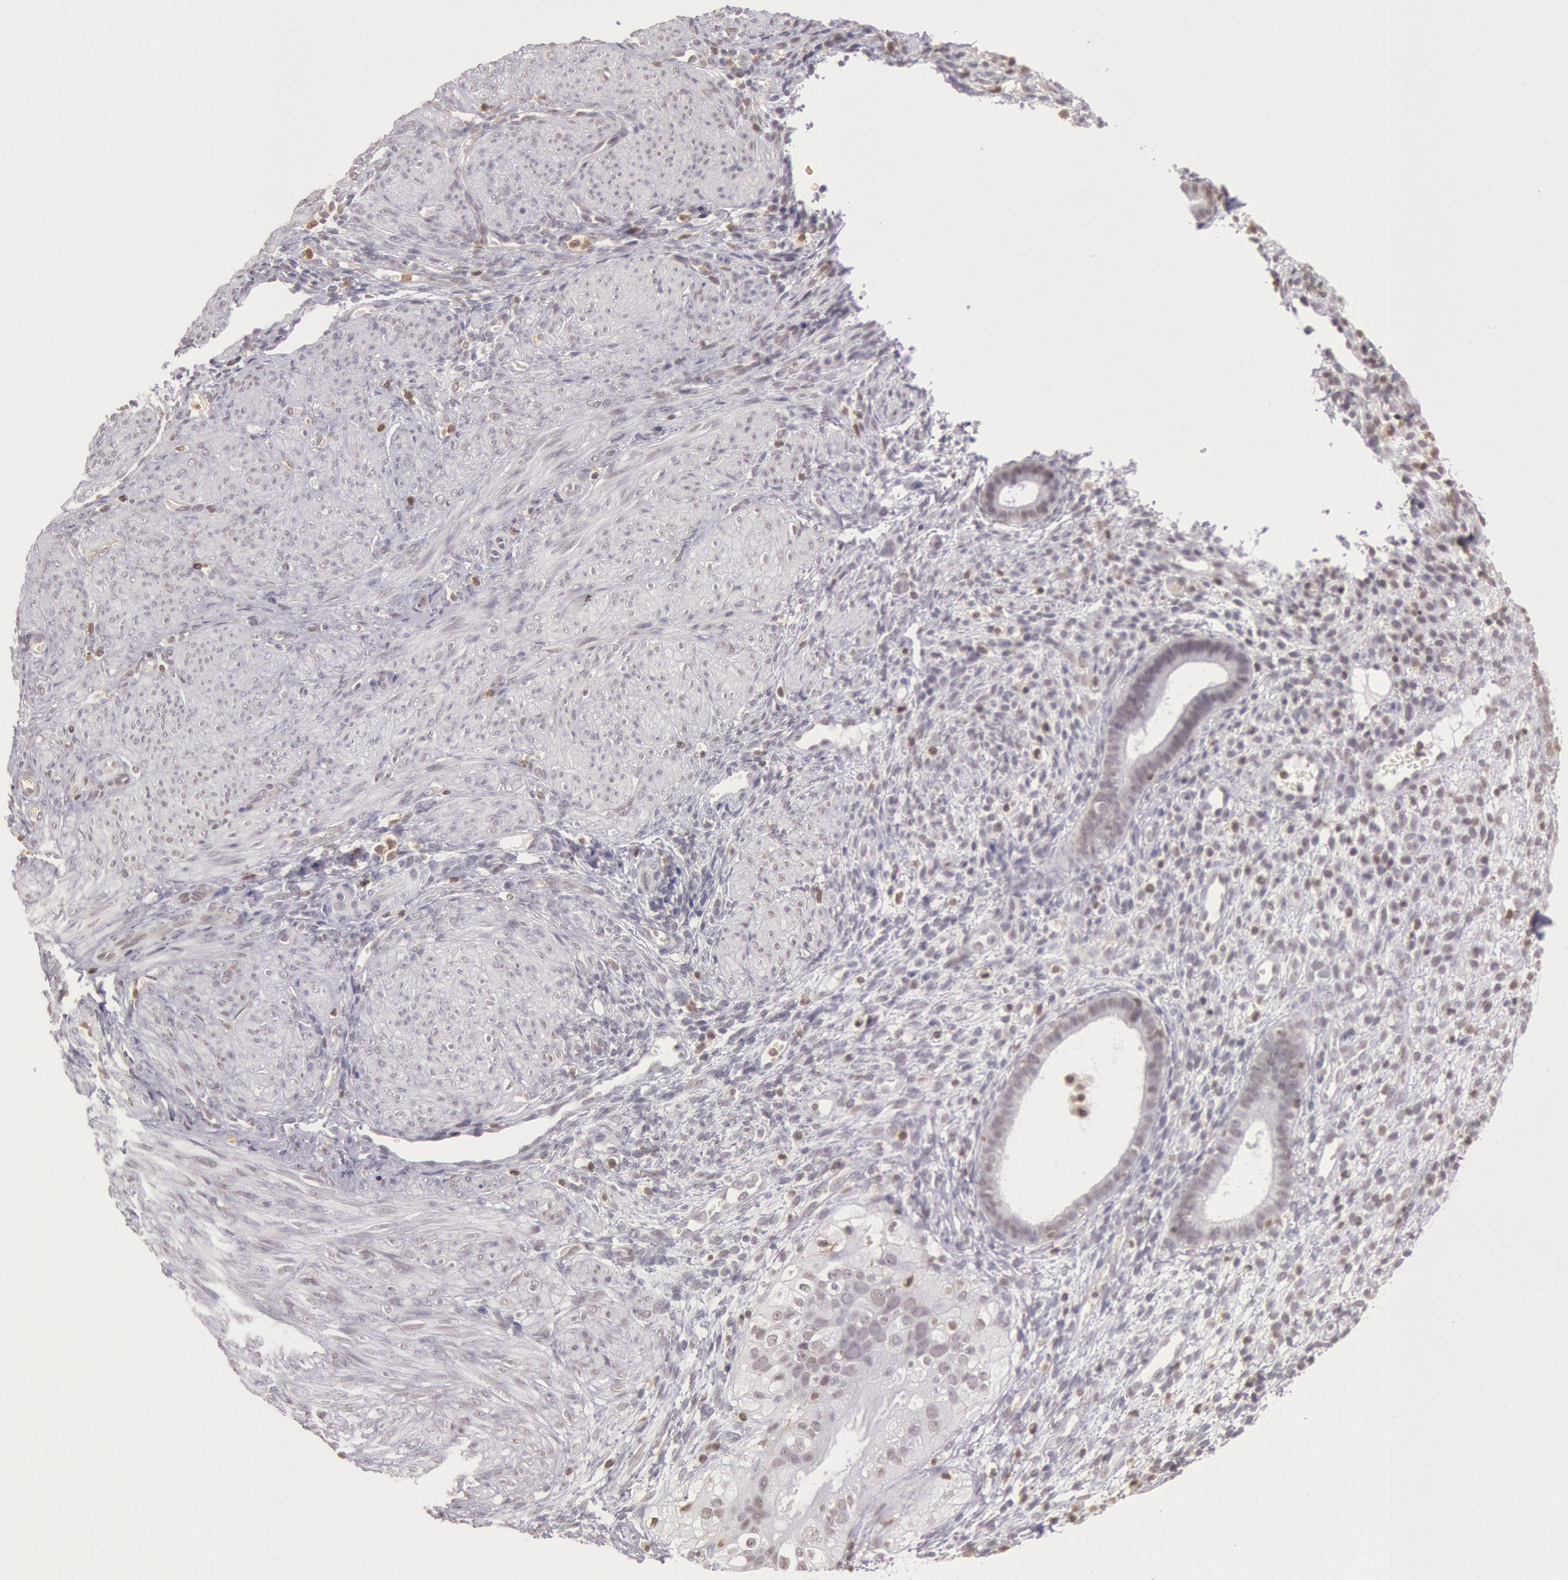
{"staining": {"intensity": "negative", "quantity": "none", "location": "none"}, "tissue": "endometrium", "cell_type": "Cells in endometrial stroma", "image_type": "normal", "snomed": [{"axis": "morphology", "description": "Normal tissue, NOS"}, {"axis": "topography", "description": "Endometrium"}], "caption": "IHC histopathology image of normal endometrium: human endometrium stained with DAB demonstrates no significant protein positivity in cells in endometrial stroma.", "gene": "HIF1A", "patient": {"sex": "female", "age": 72}}